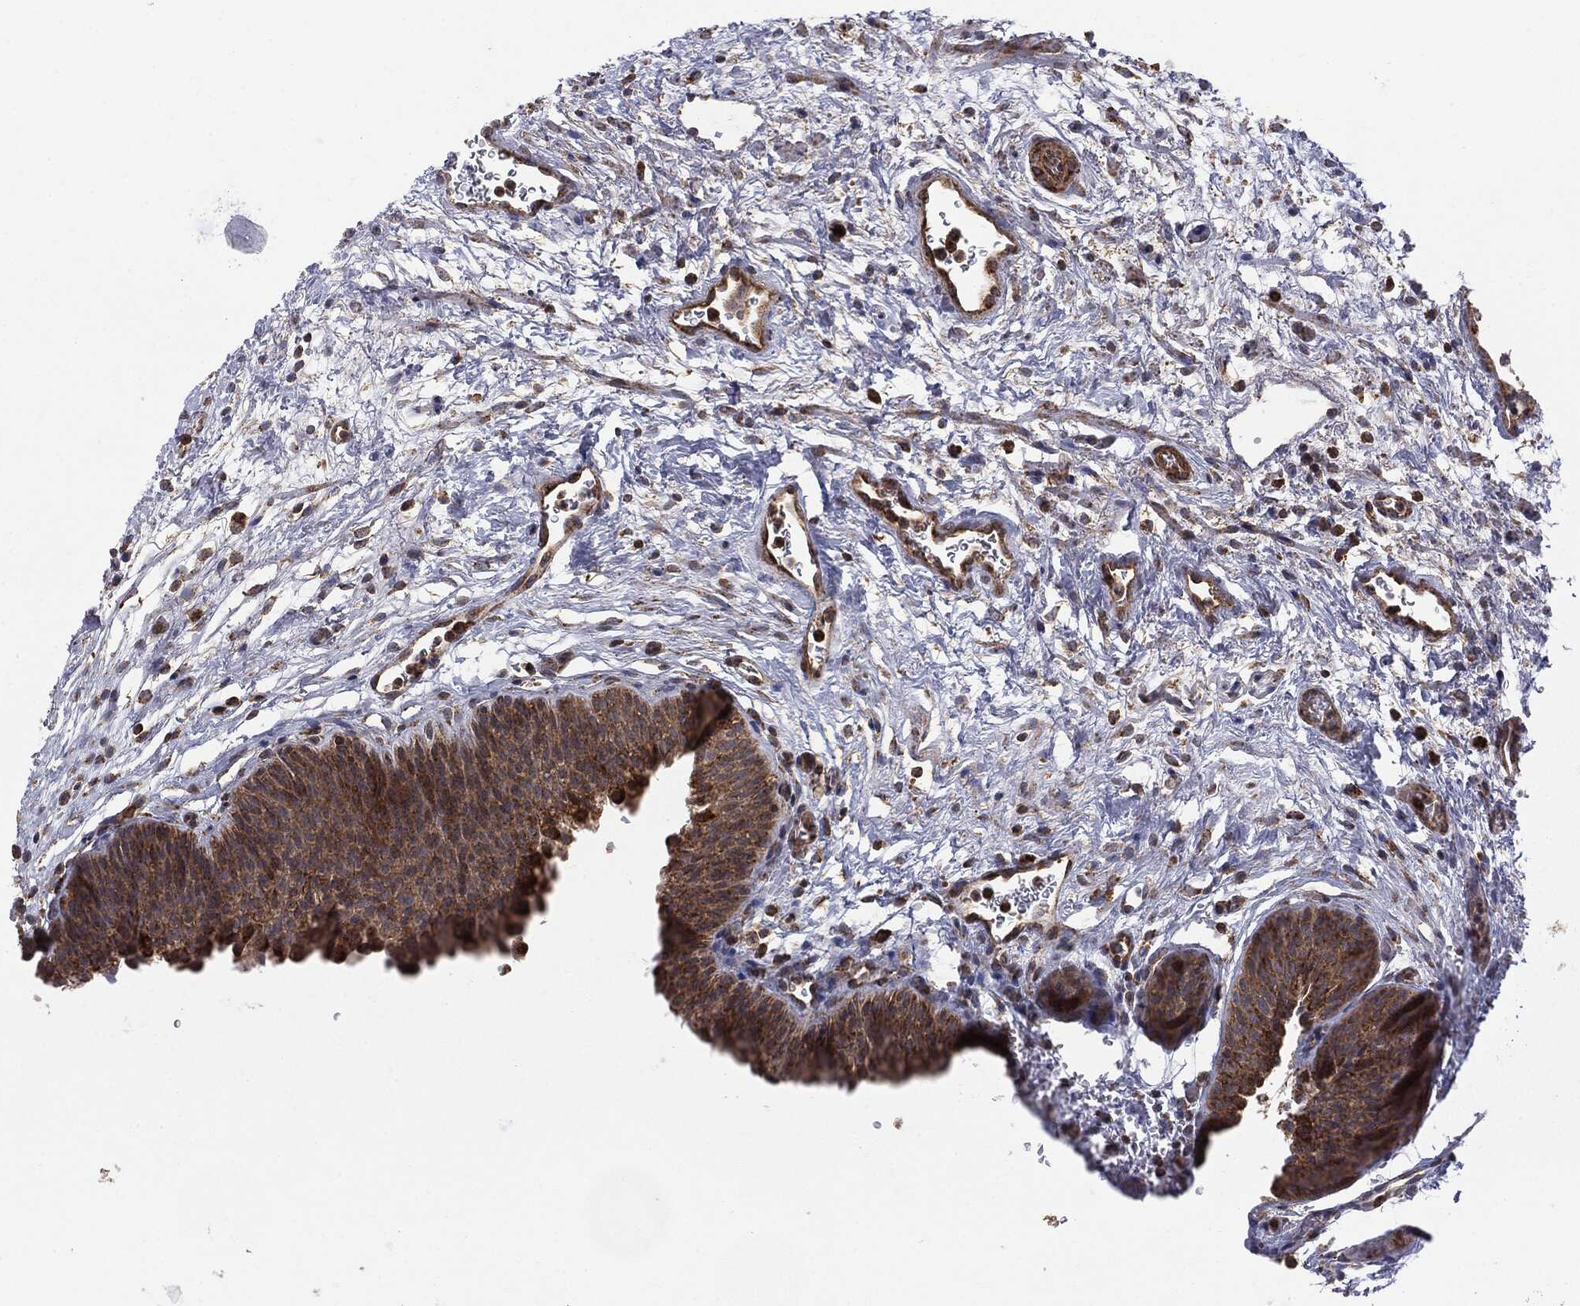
{"staining": {"intensity": "strong", "quantity": ">75%", "location": "cytoplasmic/membranous"}, "tissue": "urinary bladder", "cell_type": "Urothelial cells", "image_type": "normal", "snomed": [{"axis": "morphology", "description": "Normal tissue, NOS"}, {"axis": "topography", "description": "Urinary bladder"}], "caption": "Immunohistochemistry of normal urinary bladder demonstrates high levels of strong cytoplasmic/membranous positivity in about >75% of urothelial cells.", "gene": "MTOR", "patient": {"sex": "male", "age": 37}}